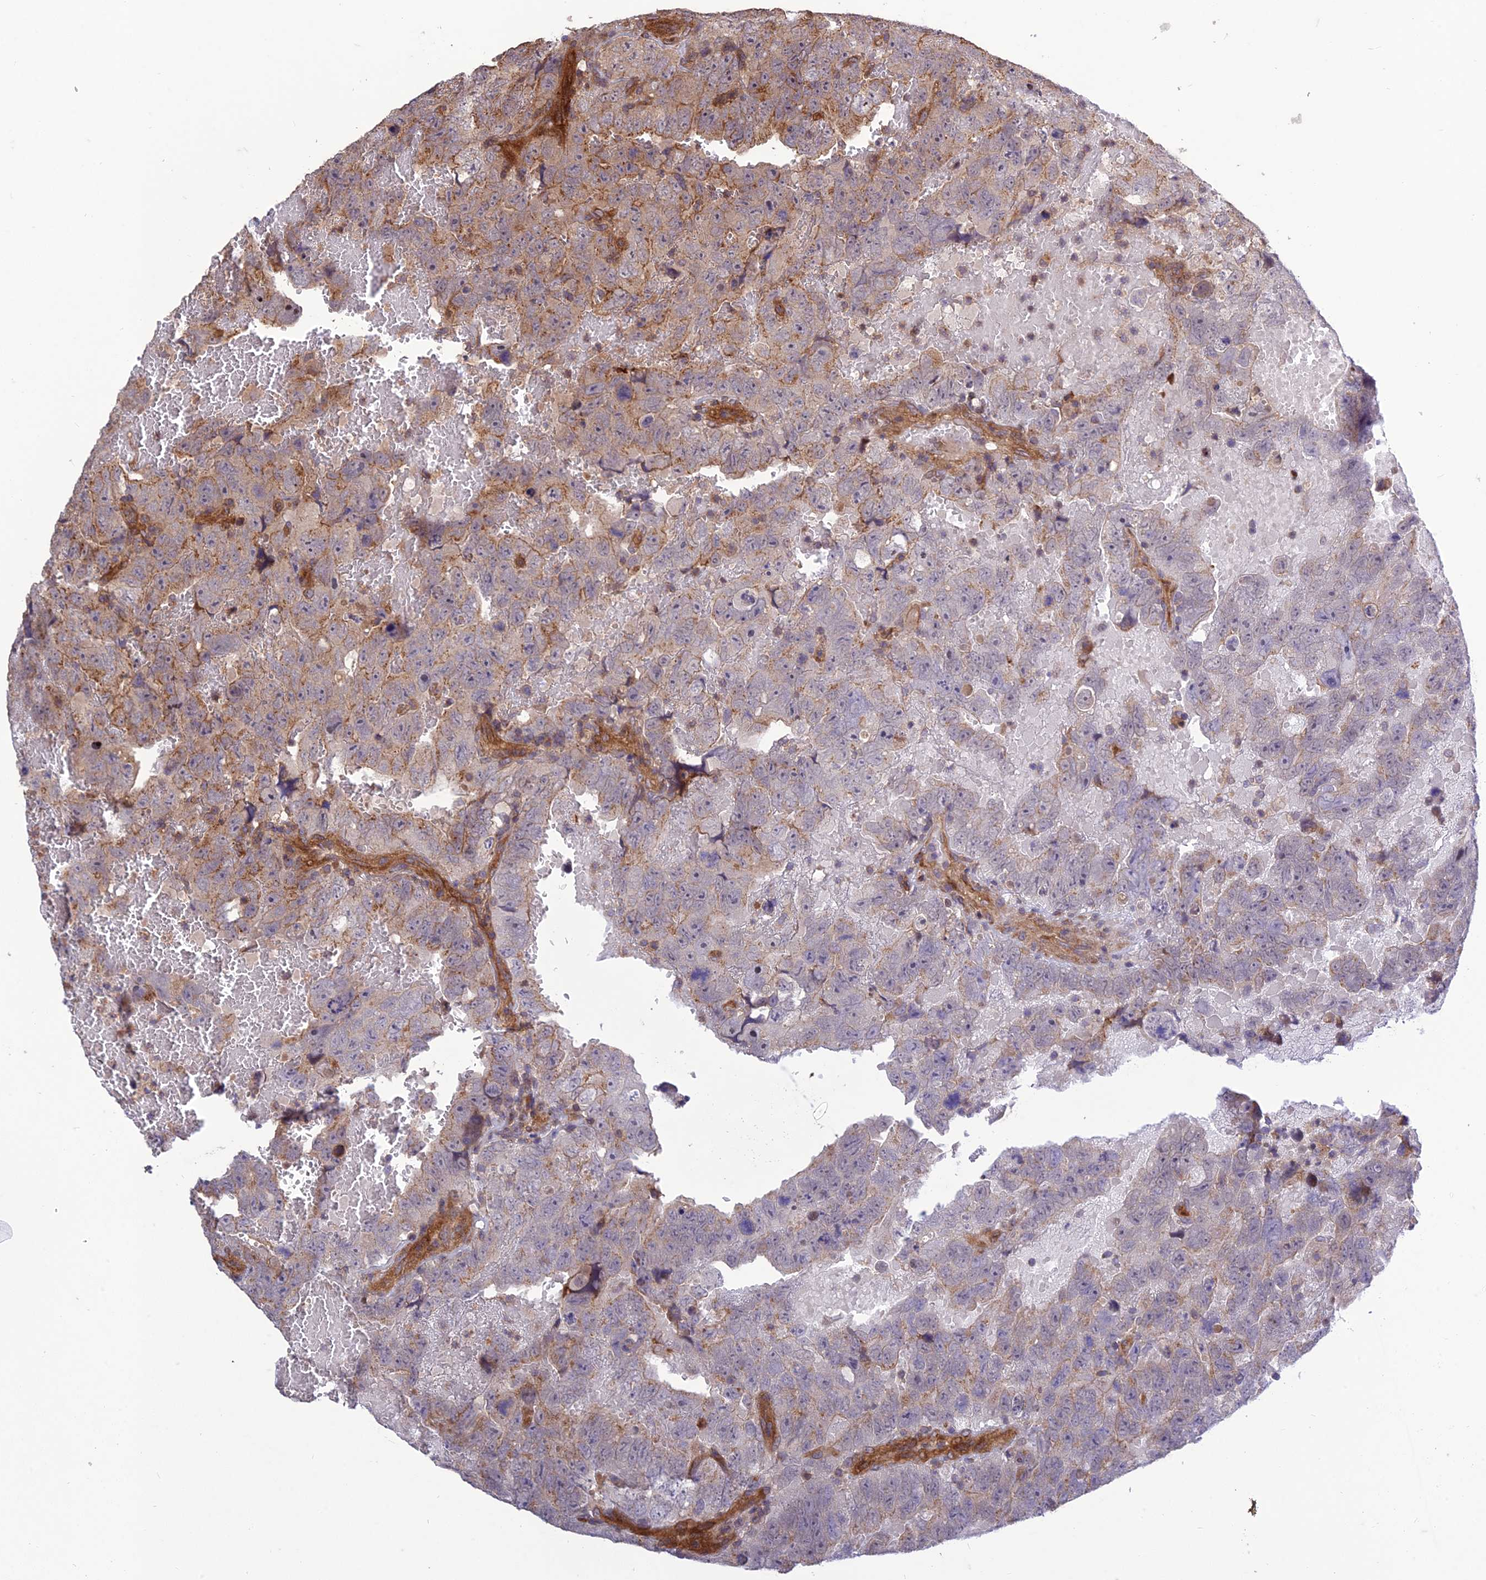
{"staining": {"intensity": "moderate", "quantity": "<25%", "location": "cytoplasmic/membranous"}, "tissue": "testis cancer", "cell_type": "Tumor cells", "image_type": "cancer", "snomed": [{"axis": "morphology", "description": "Carcinoma, Embryonal, NOS"}, {"axis": "topography", "description": "Testis"}], "caption": "Tumor cells display low levels of moderate cytoplasmic/membranous staining in approximately <25% of cells in testis cancer (embryonal carcinoma).", "gene": "TMEM131L", "patient": {"sex": "male", "age": 45}}